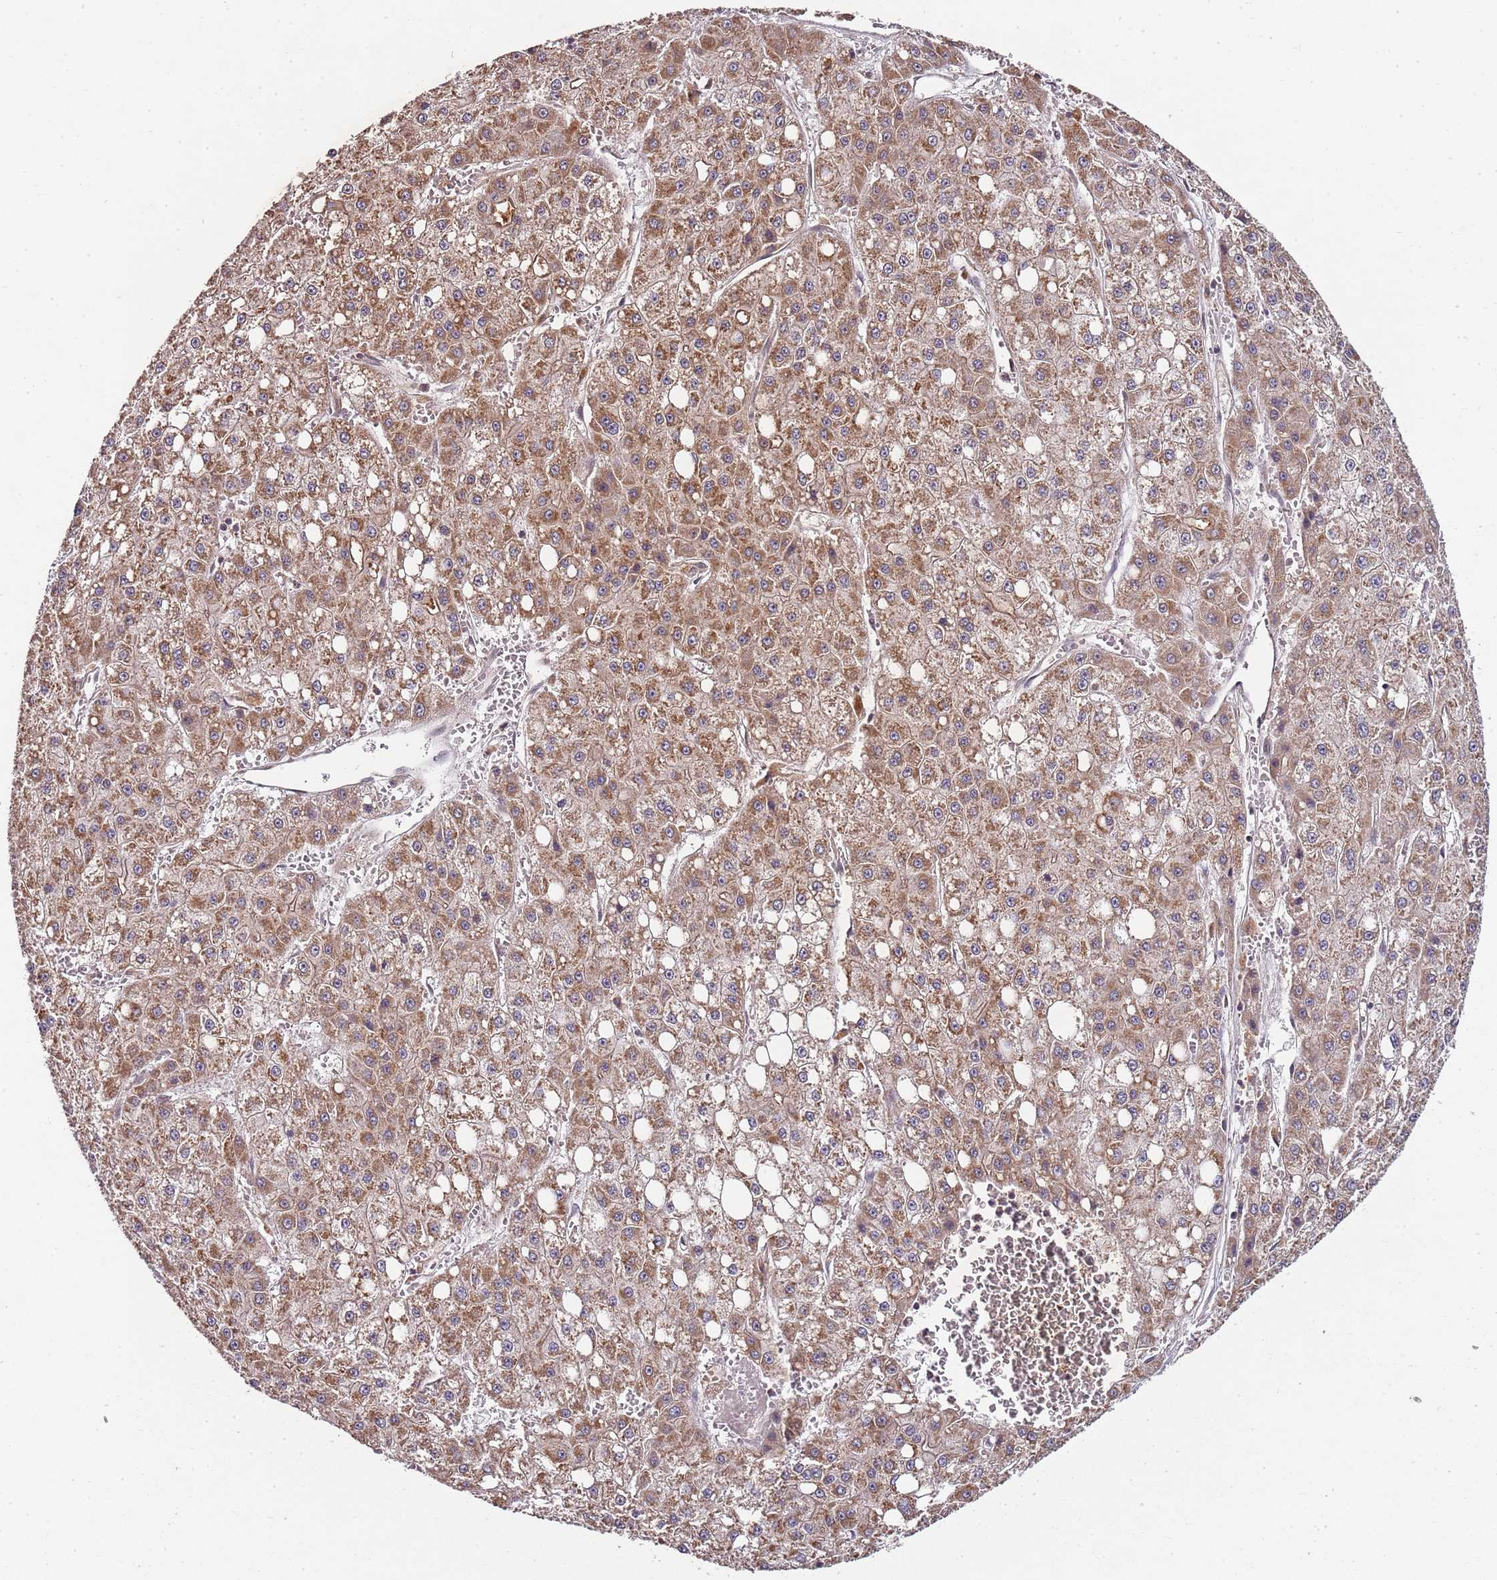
{"staining": {"intensity": "moderate", "quantity": ">75%", "location": "cytoplasmic/membranous"}, "tissue": "liver cancer", "cell_type": "Tumor cells", "image_type": "cancer", "snomed": [{"axis": "morphology", "description": "Carcinoma, Hepatocellular, NOS"}, {"axis": "topography", "description": "Liver"}], "caption": "Liver cancer (hepatocellular carcinoma) tissue reveals moderate cytoplasmic/membranous positivity in approximately >75% of tumor cells, visualized by immunohistochemistry. (Brightfield microscopy of DAB IHC at high magnification).", "gene": "LIN37", "patient": {"sex": "male", "age": 47}}